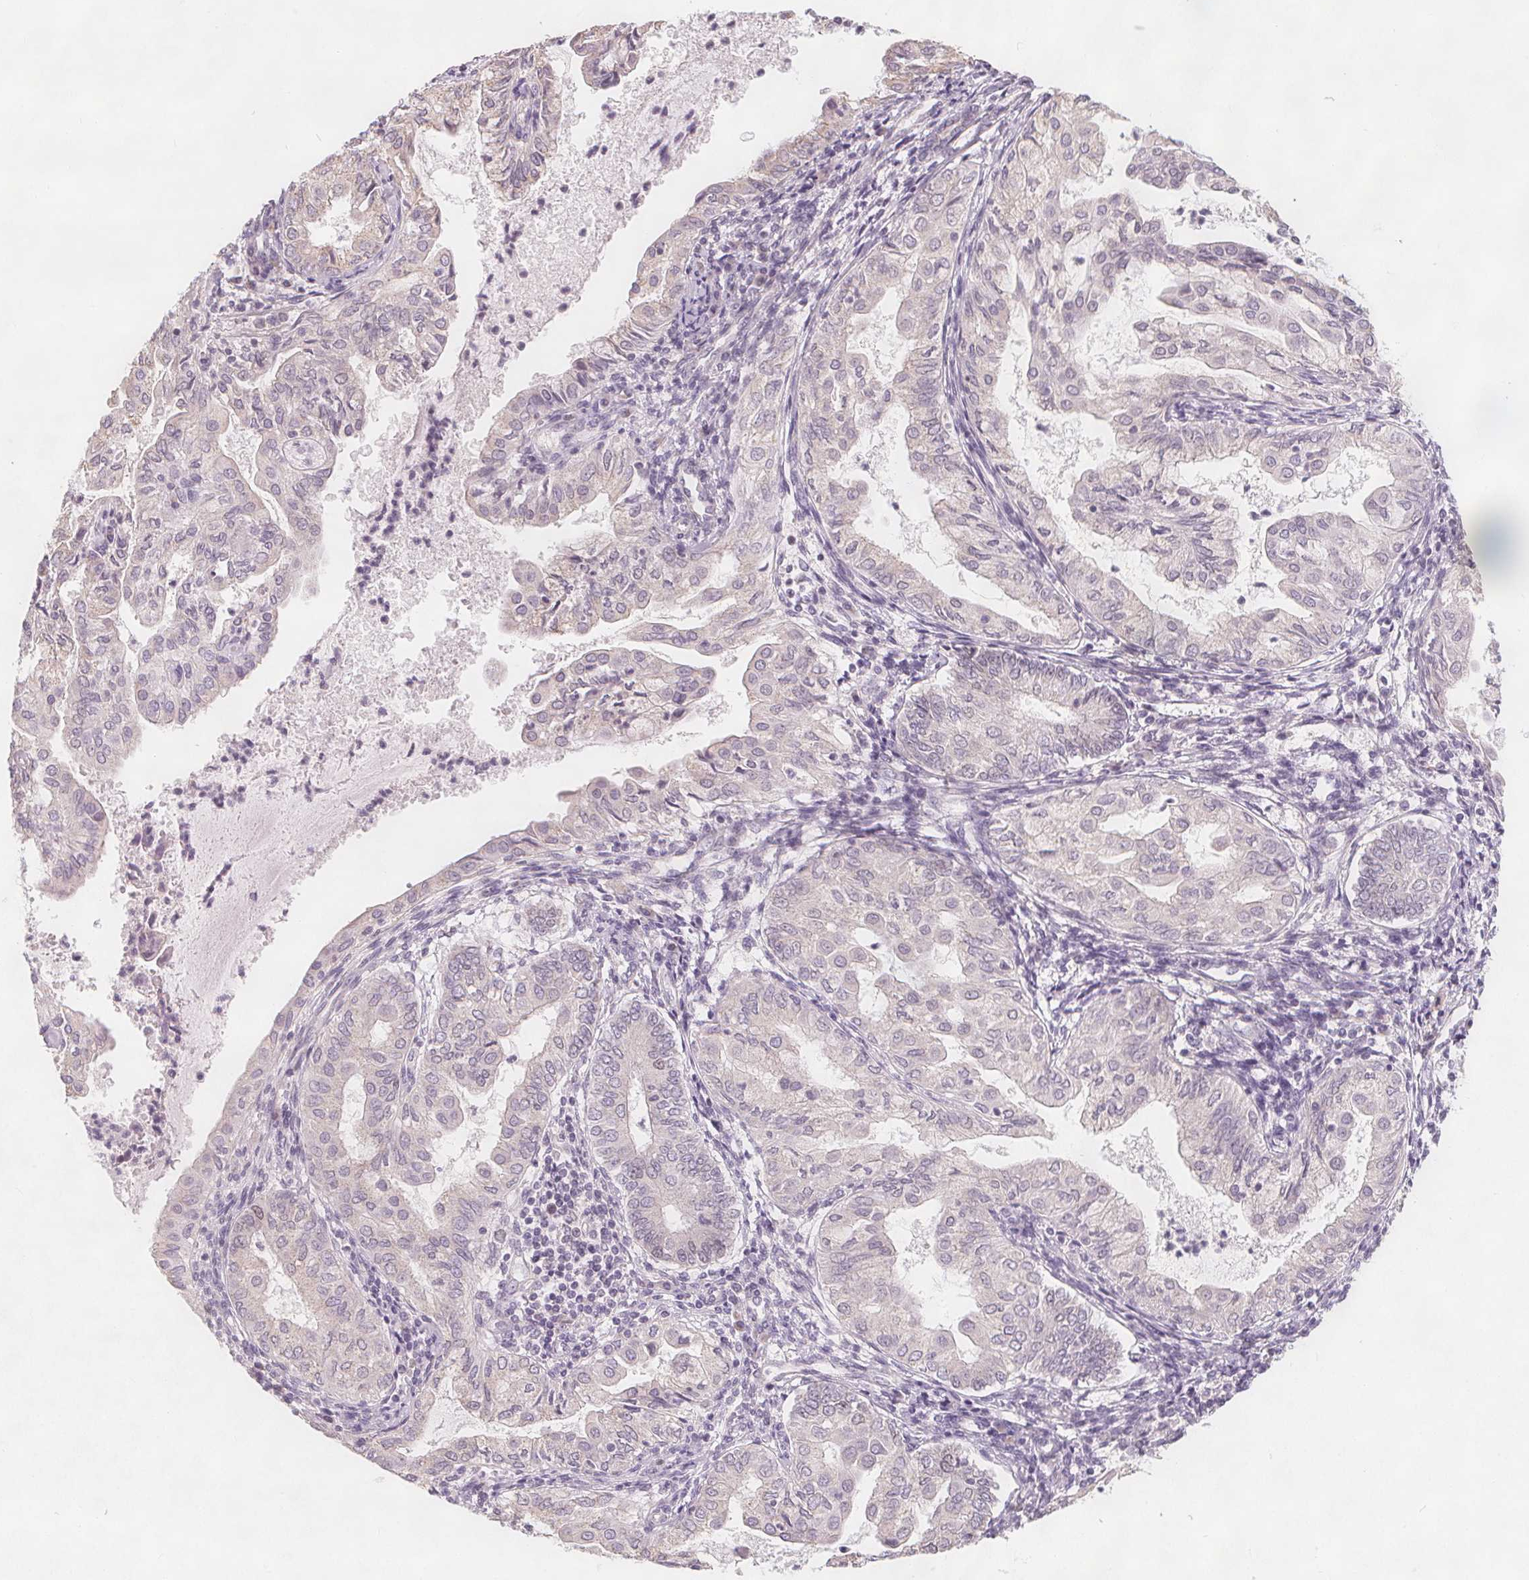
{"staining": {"intensity": "negative", "quantity": "none", "location": "none"}, "tissue": "endometrial cancer", "cell_type": "Tumor cells", "image_type": "cancer", "snomed": [{"axis": "morphology", "description": "Adenocarcinoma, NOS"}, {"axis": "topography", "description": "Endometrium"}], "caption": "Tumor cells are negative for brown protein staining in endometrial adenocarcinoma.", "gene": "TIPIN", "patient": {"sex": "female", "age": 68}}